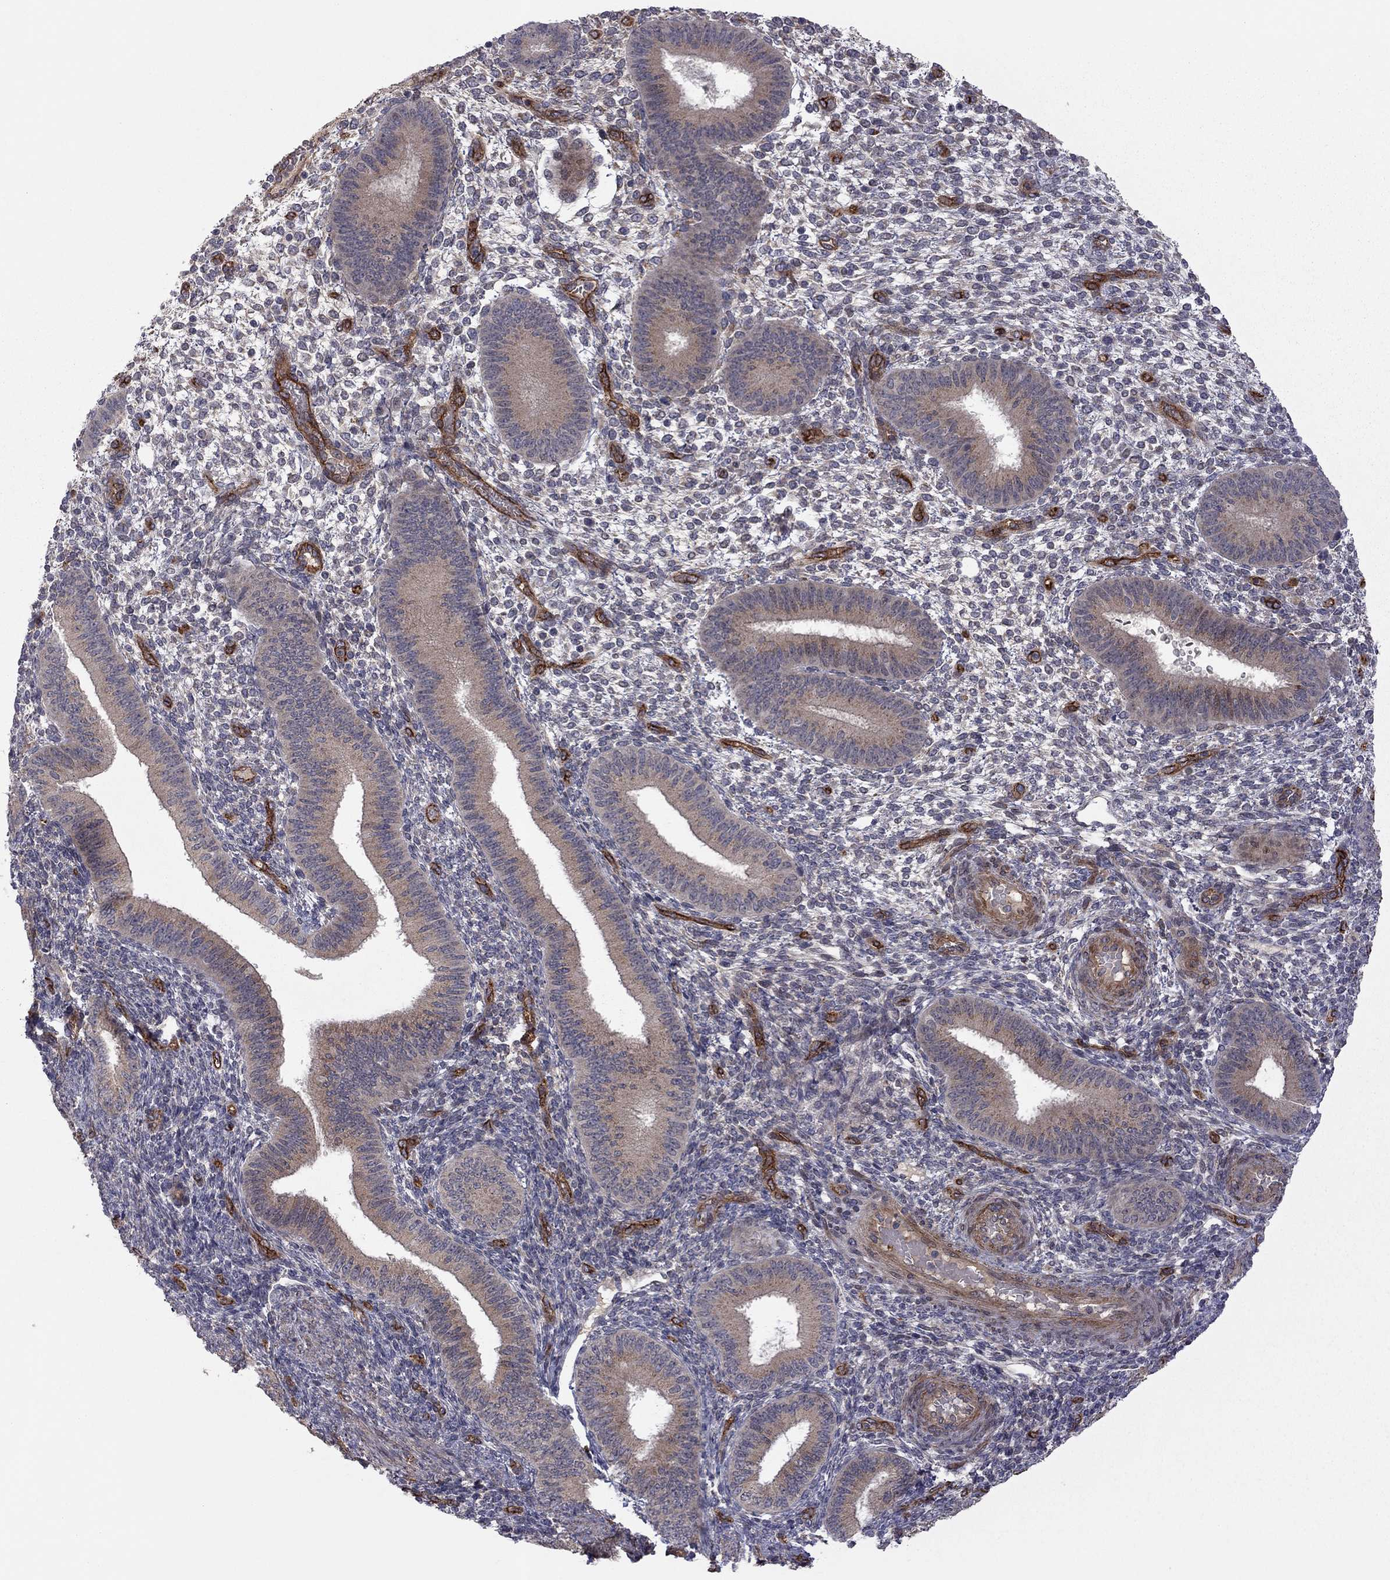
{"staining": {"intensity": "negative", "quantity": "none", "location": "none"}, "tissue": "endometrium", "cell_type": "Cells in endometrial stroma", "image_type": "normal", "snomed": [{"axis": "morphology", "description": "Normal tissue, NOS"}, {"axis": "topography", "description": "Endometrium"}], "caption": "This is an IHC image of normal endometrium. There is no expression in cells in endometrial stroma.", "gene": "EXOC3L2", "patient": {"sex": "female", "age": 39}}